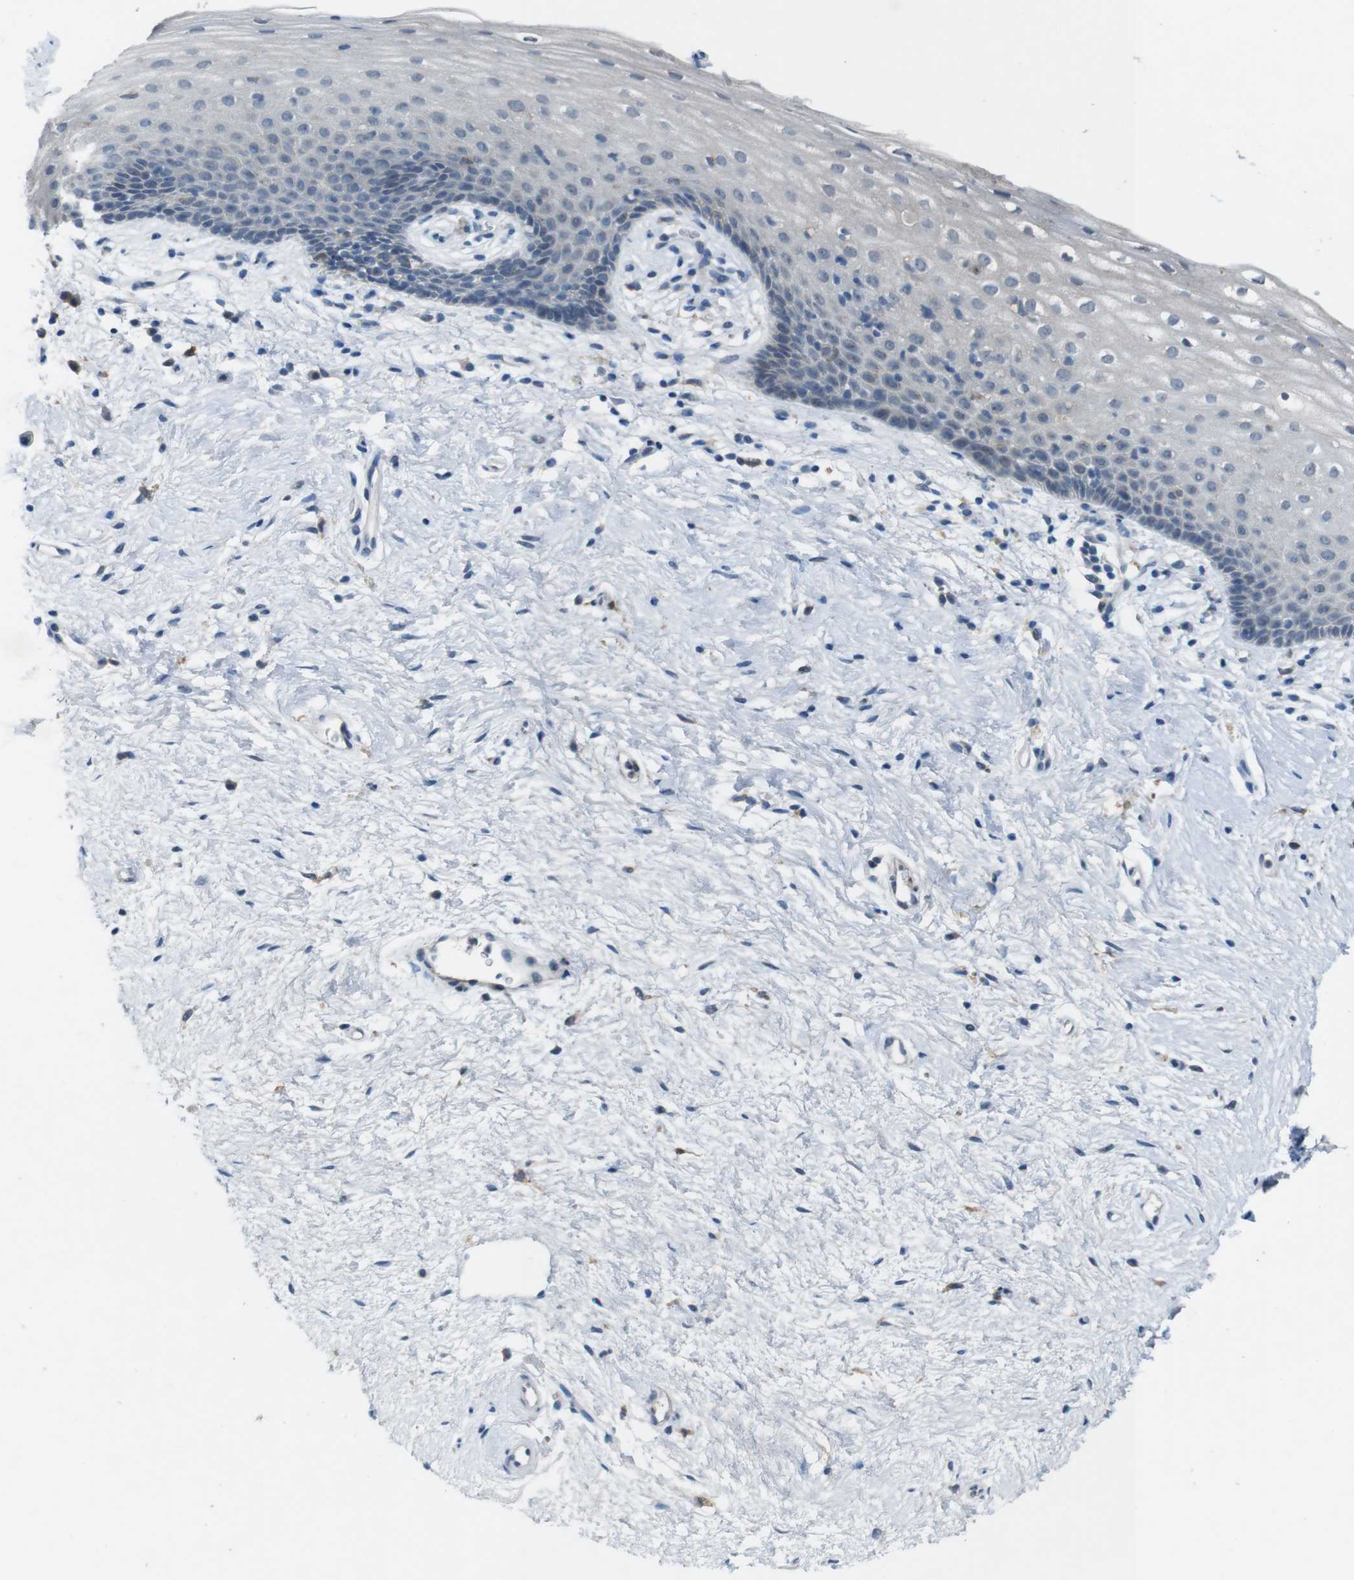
{"staining": {"intensity": "negative", "quantity": "none", "location": "none"}, "tissue": "vagina", "cell_type": "Squamous epithelial cells", "image_type": "normal", "snomed": [{"axis": "morphology", "description": "Normal tissue, NOS"}, {"axis": "topography", "description": "Vagina"}], "caption": "Immunohistochemistry (IHC) photomicrograph of unremarkable vagina: vagina stained with DAB reveals no significant protein staining in squamous epithelial cells. The staining was performed using DAB (3,3'-diaminobenzidine) to visualize the protein expression in brown, while the nuclei were stained in blue with hematoxylin (Magnification: 20x).", "gene": "MOGAT3", "patient": {"sex": "female", "age": 44}}